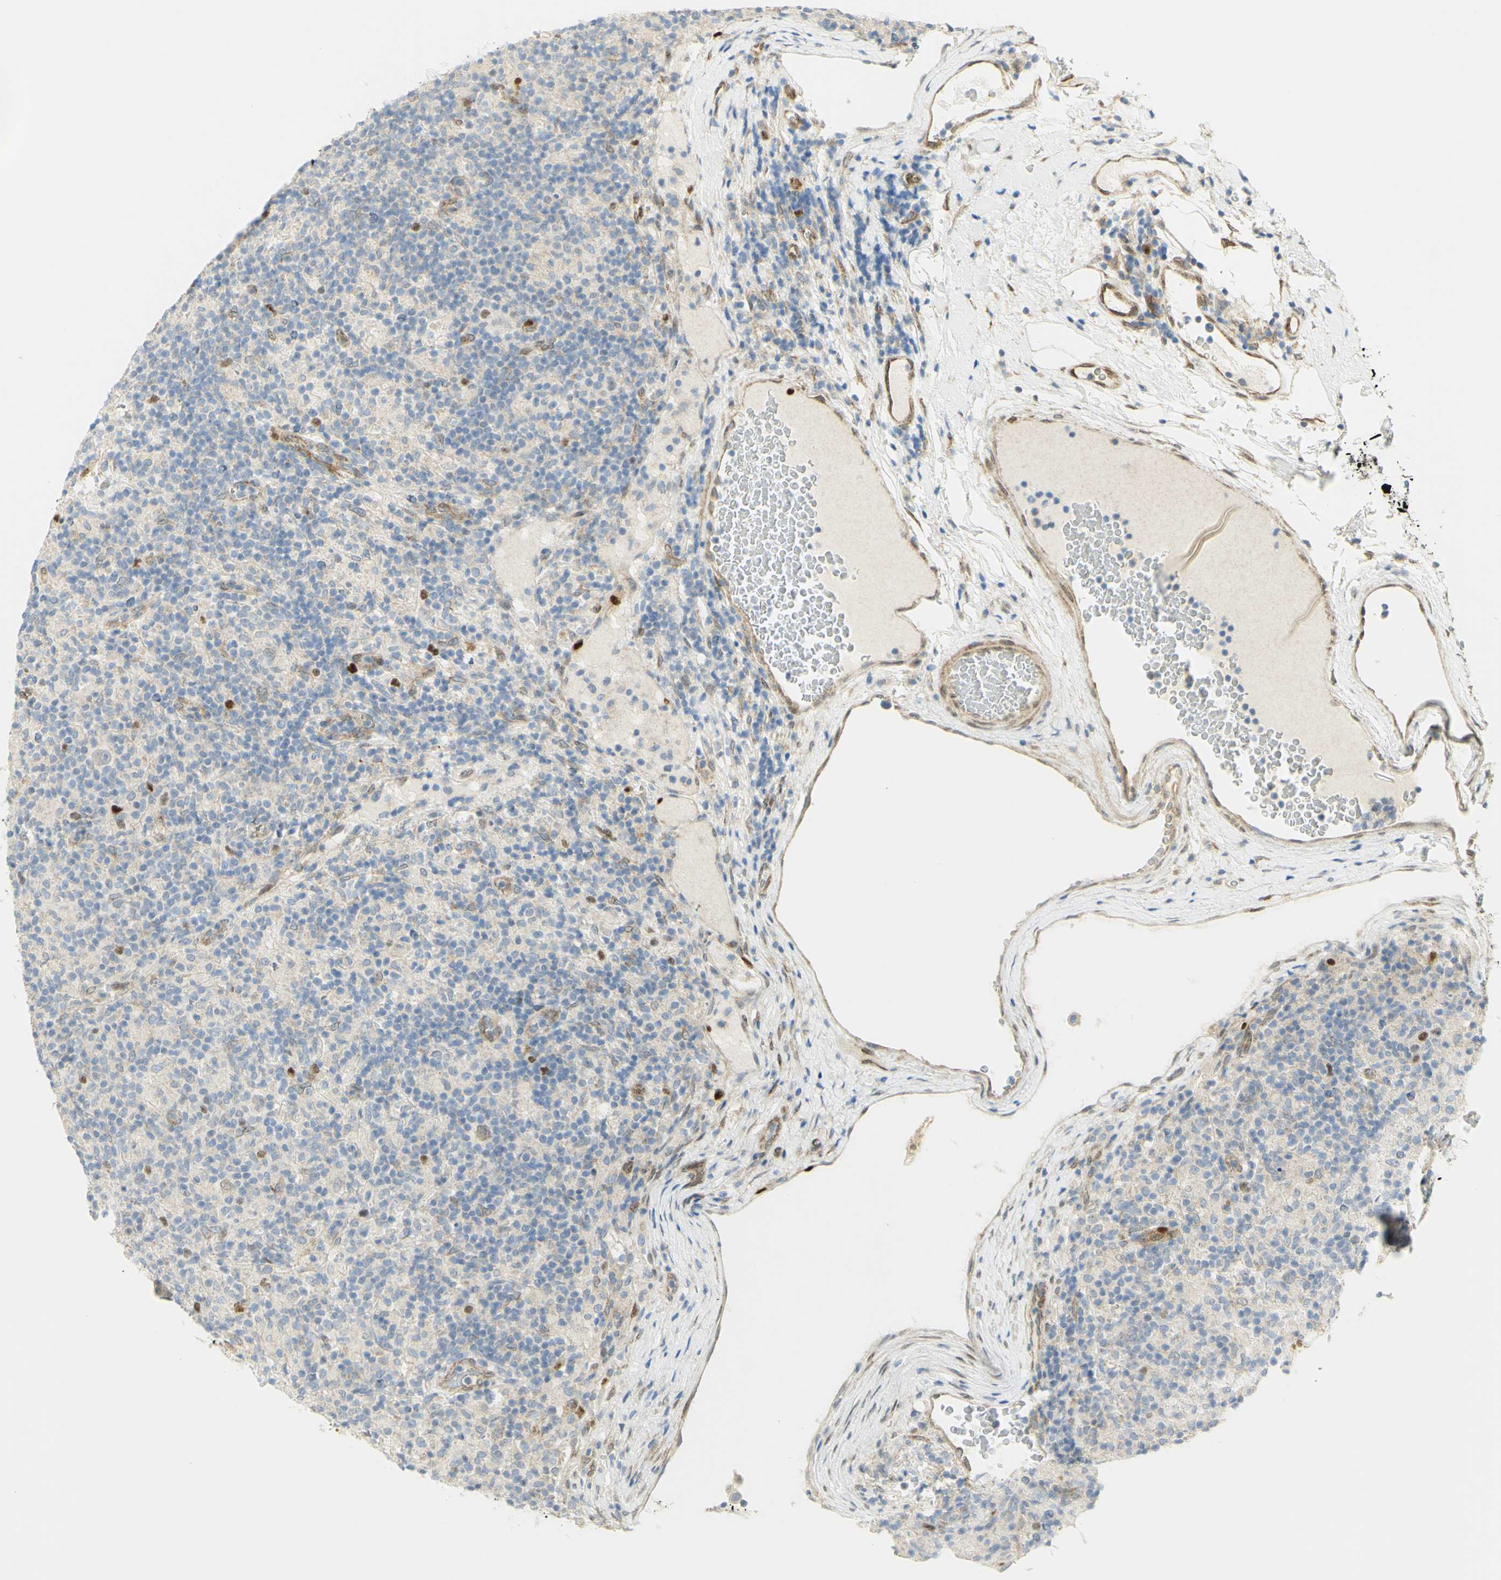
{"staining": {"intensity": "negative", "quantity": "none", "location": "none"}, "tissue": "lymphoma", "cell_type": "Tumor cells", "image_type": "cancer", "snomed": [{"axis": "morphology", "description": "Hodgkin's disease, NOS"}, {"axis": "topography", "description": "Lymph node"}], "caption": "Immunohistochemical staining of human Hodgkin's disease displays no significant expression in tumor cells. Nuclei are stained in blue.", "gene": "E2F1", "patient": {"sex": "male", "age": 70}}